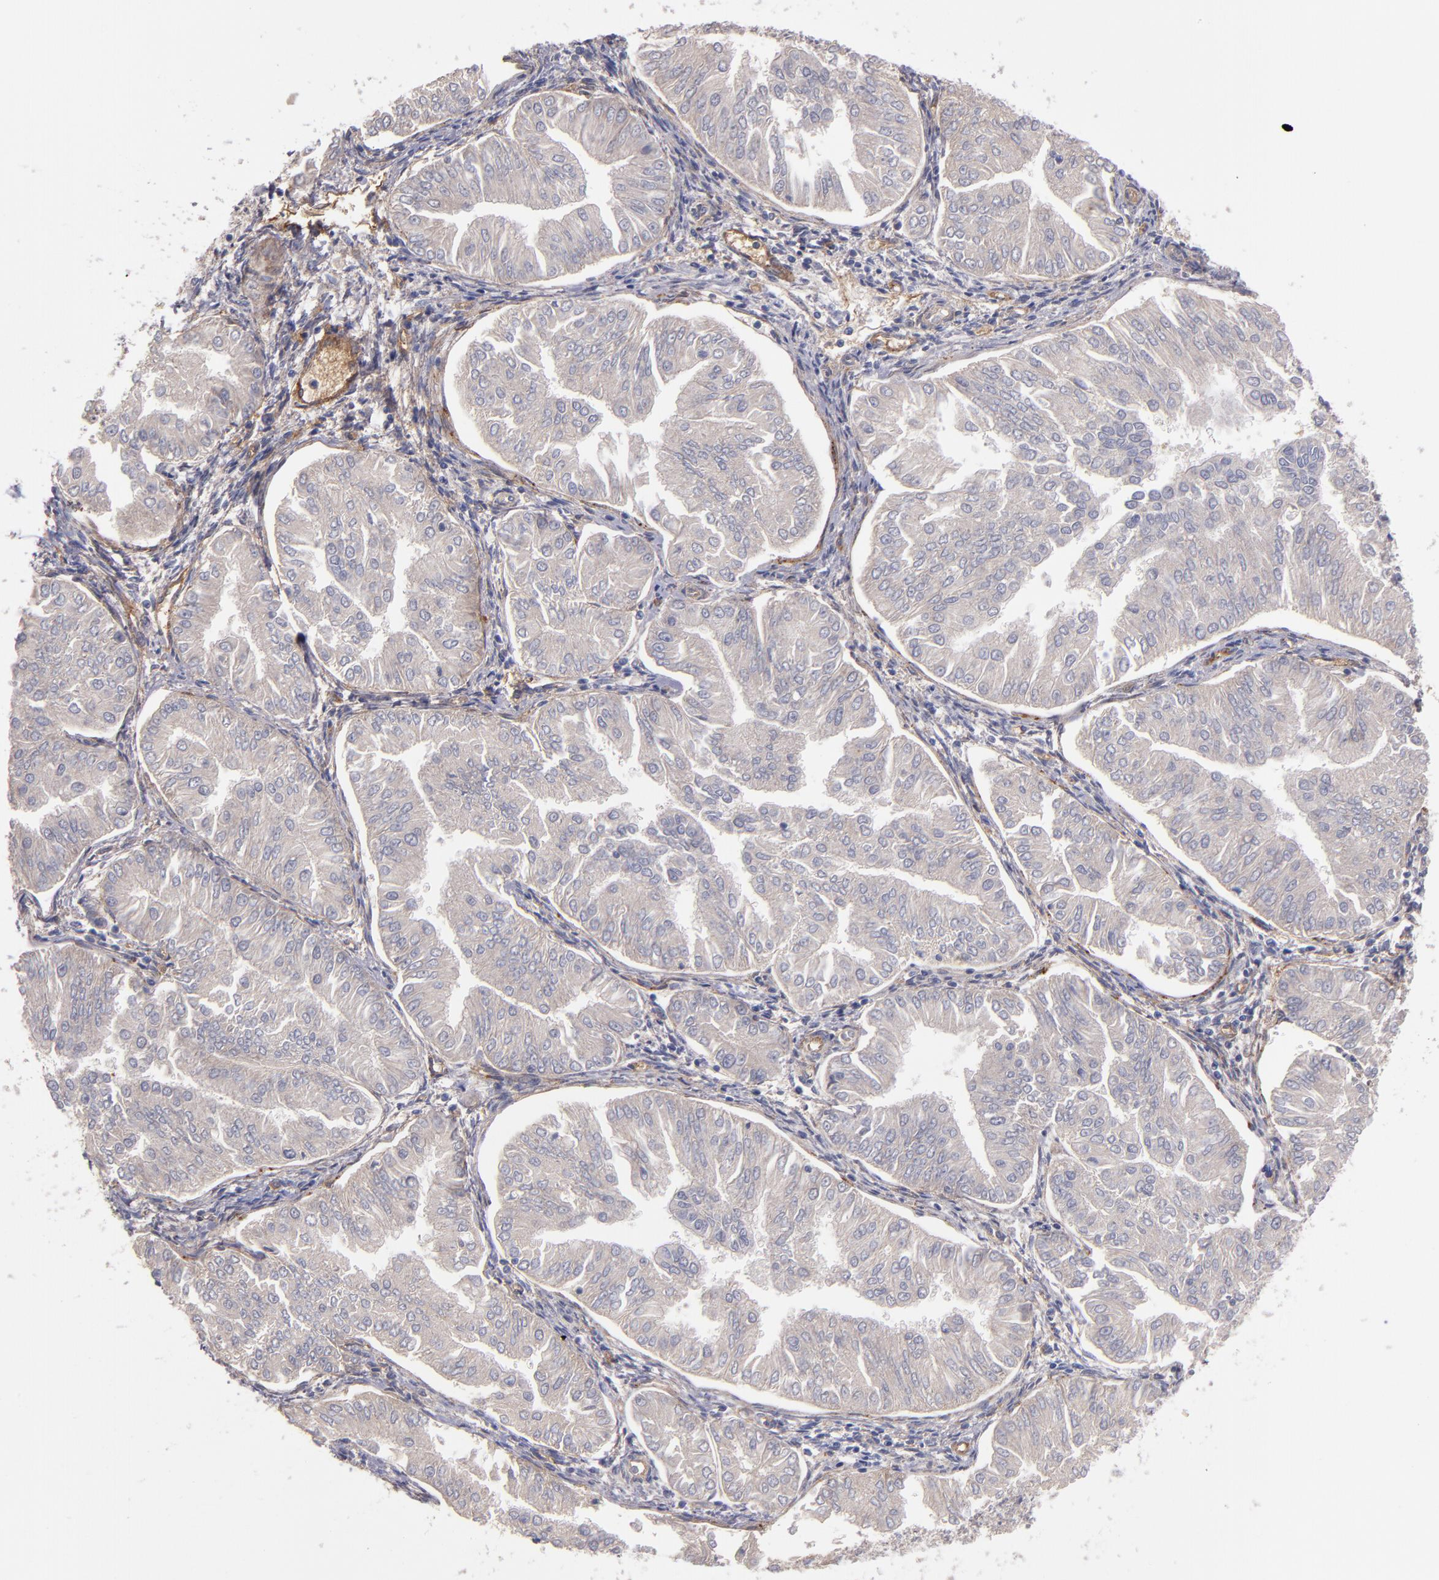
{"staining": {"intensity": "weak", "quantity": "25%-75%", "location": "cytoplasmic/membranous"}, "tissue": "endometrial cancer", "cell_type": "Tumor cells", "image_type": "cancer", "snomed": [{"axis": "morphology", "description": "Adenocarcinoma, NOS"}, {"axis": "topography", "description": "Endometrium"}], "caption": "Brown immunohistochemical staining in human endometrial cancer demonstrates weak cytoplasmic/membranous expression in approximately 25%-75% of tumor cells.", "gene": "PLSCR4", "patient": {"sex": "female", "age": 53}}